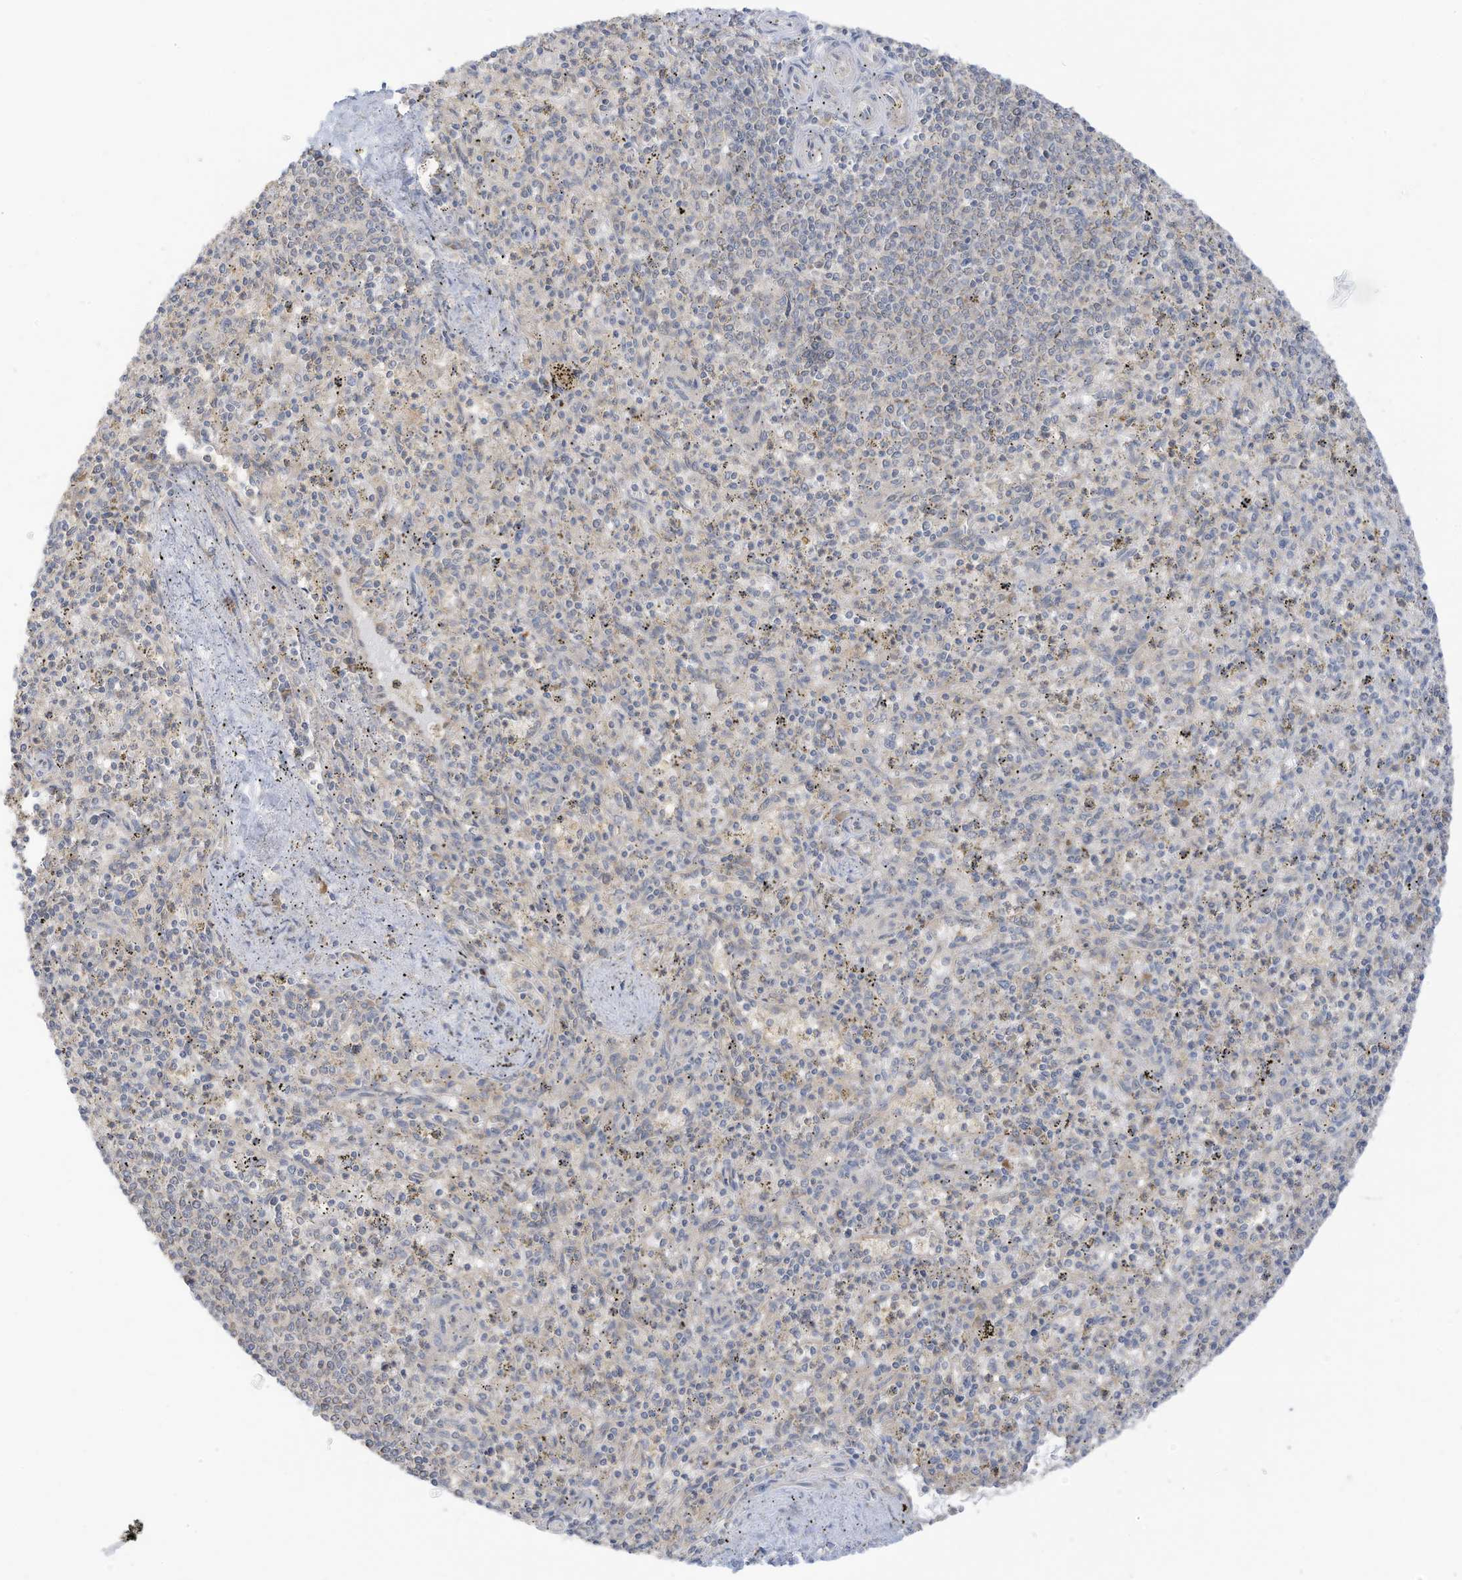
{"staining": {"intensity": "negative", "quantity": "none", "location": "none"}, "tissue": "spleen", "cell_type": "Cells in red pulp", "image_type": "normal", "snomed": [{"axis": "morphology", "description": "Normal tissue, NOS"}, {"axis": "topography", "description": "Spleen"}], "caption": "Micrograph shows no significant protein staining in cells in red pulp of normal spleen. Nuclei are stained in blue.", "gene": "LRRN2", "patient": {"sex": "male", "age": 72}}